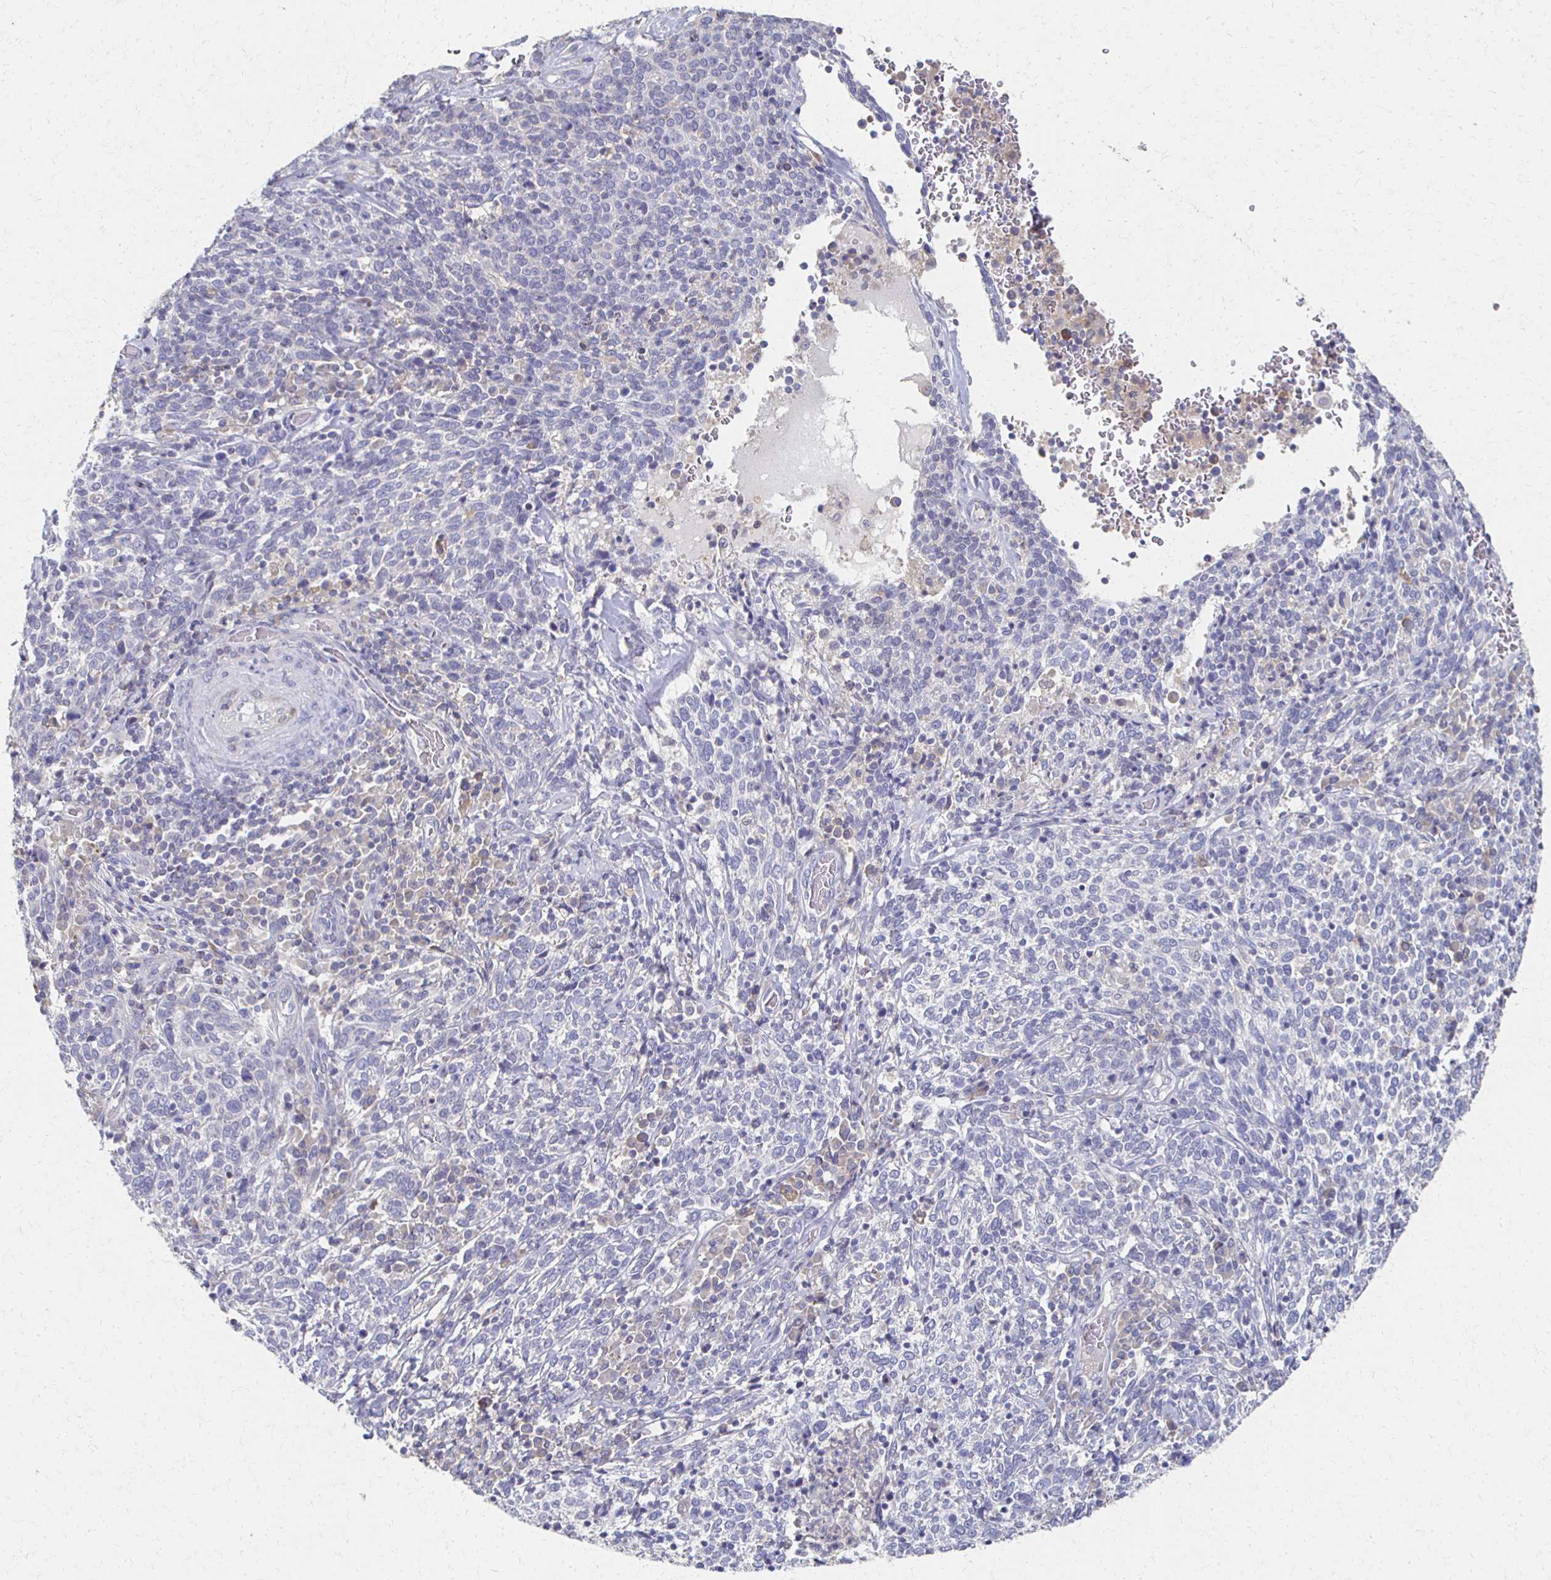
{"staining": {"intensity": "negative", "quantity": "none", "location": "none"}, "tissue": "cervical cancer", "cell_type": "Tumor cells", "image_type": "cancer", "snomed": [{"axis": "morphology", "description": "Squamous cell carcinoma, NOS"}, {"axis": "topography", "description": "Cervix"}], "caption": "Cervical squamous cell carcinoma was stained to show a protein in brown. There is no significant expression in tumor cells.", "gene": "CX3CR1", "patient": {"sex": "female", "age": 46}}